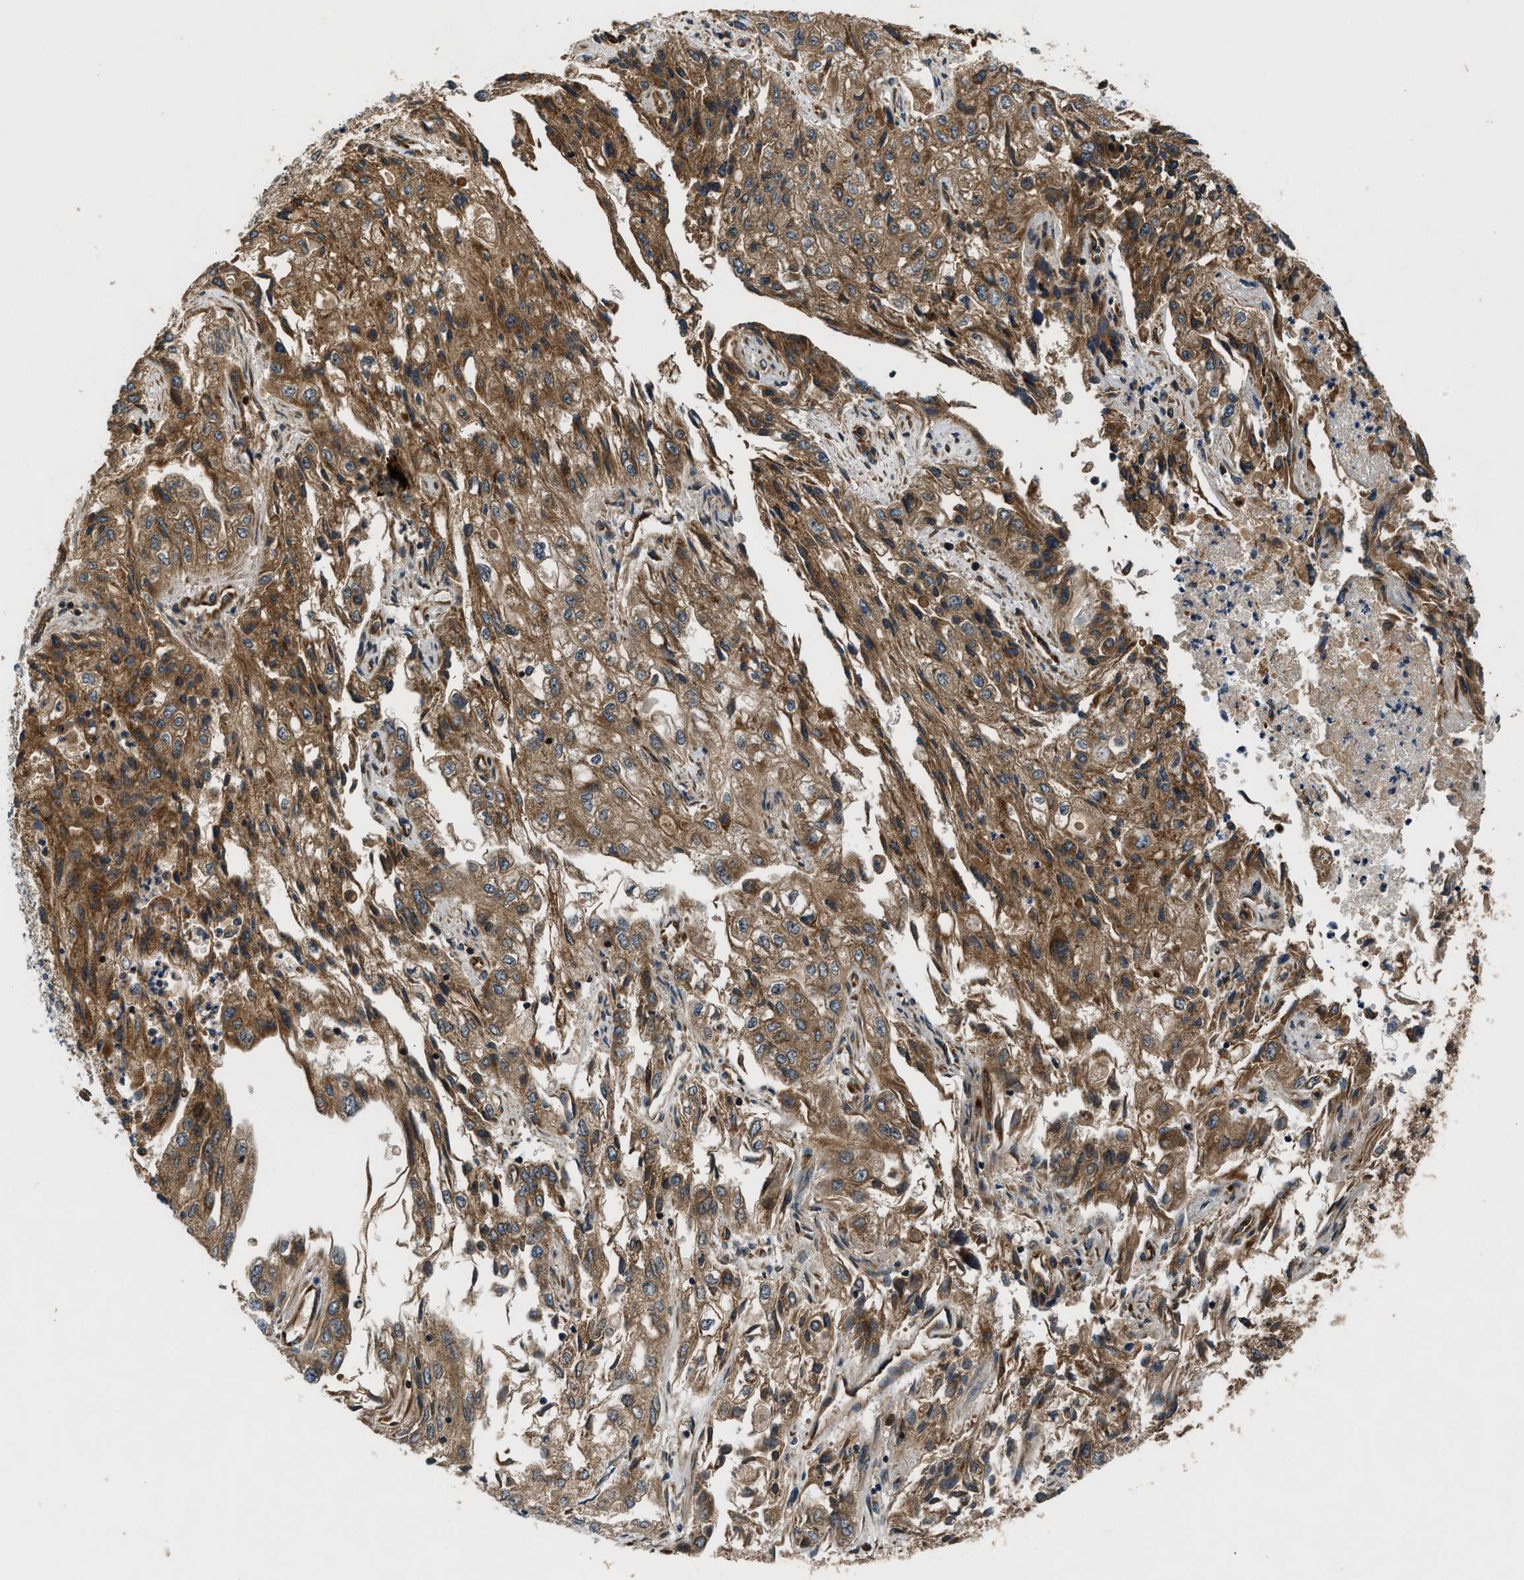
{"staining": {"intensity": "moderate", "quantity": ">75%", "location": "cytoplasmic/membranous"}, "tissue": "endometrial cancer", "cell_type": "Tumor cells", "image_type": "cancer", "snomed": [{"axis": "morphology", "description": "Adenocarcinoma, NOS"}, {"axis": "topography", "description": "Endometrium"}], "caption": "Tumor cells demonstrate moderate cytoplasmic/membranous staining in about >75% of cells in endometrial cancer (adenocarcinoma).", "gene": "PNPLA8", "patient": {"sex": "female", "age": 49}}